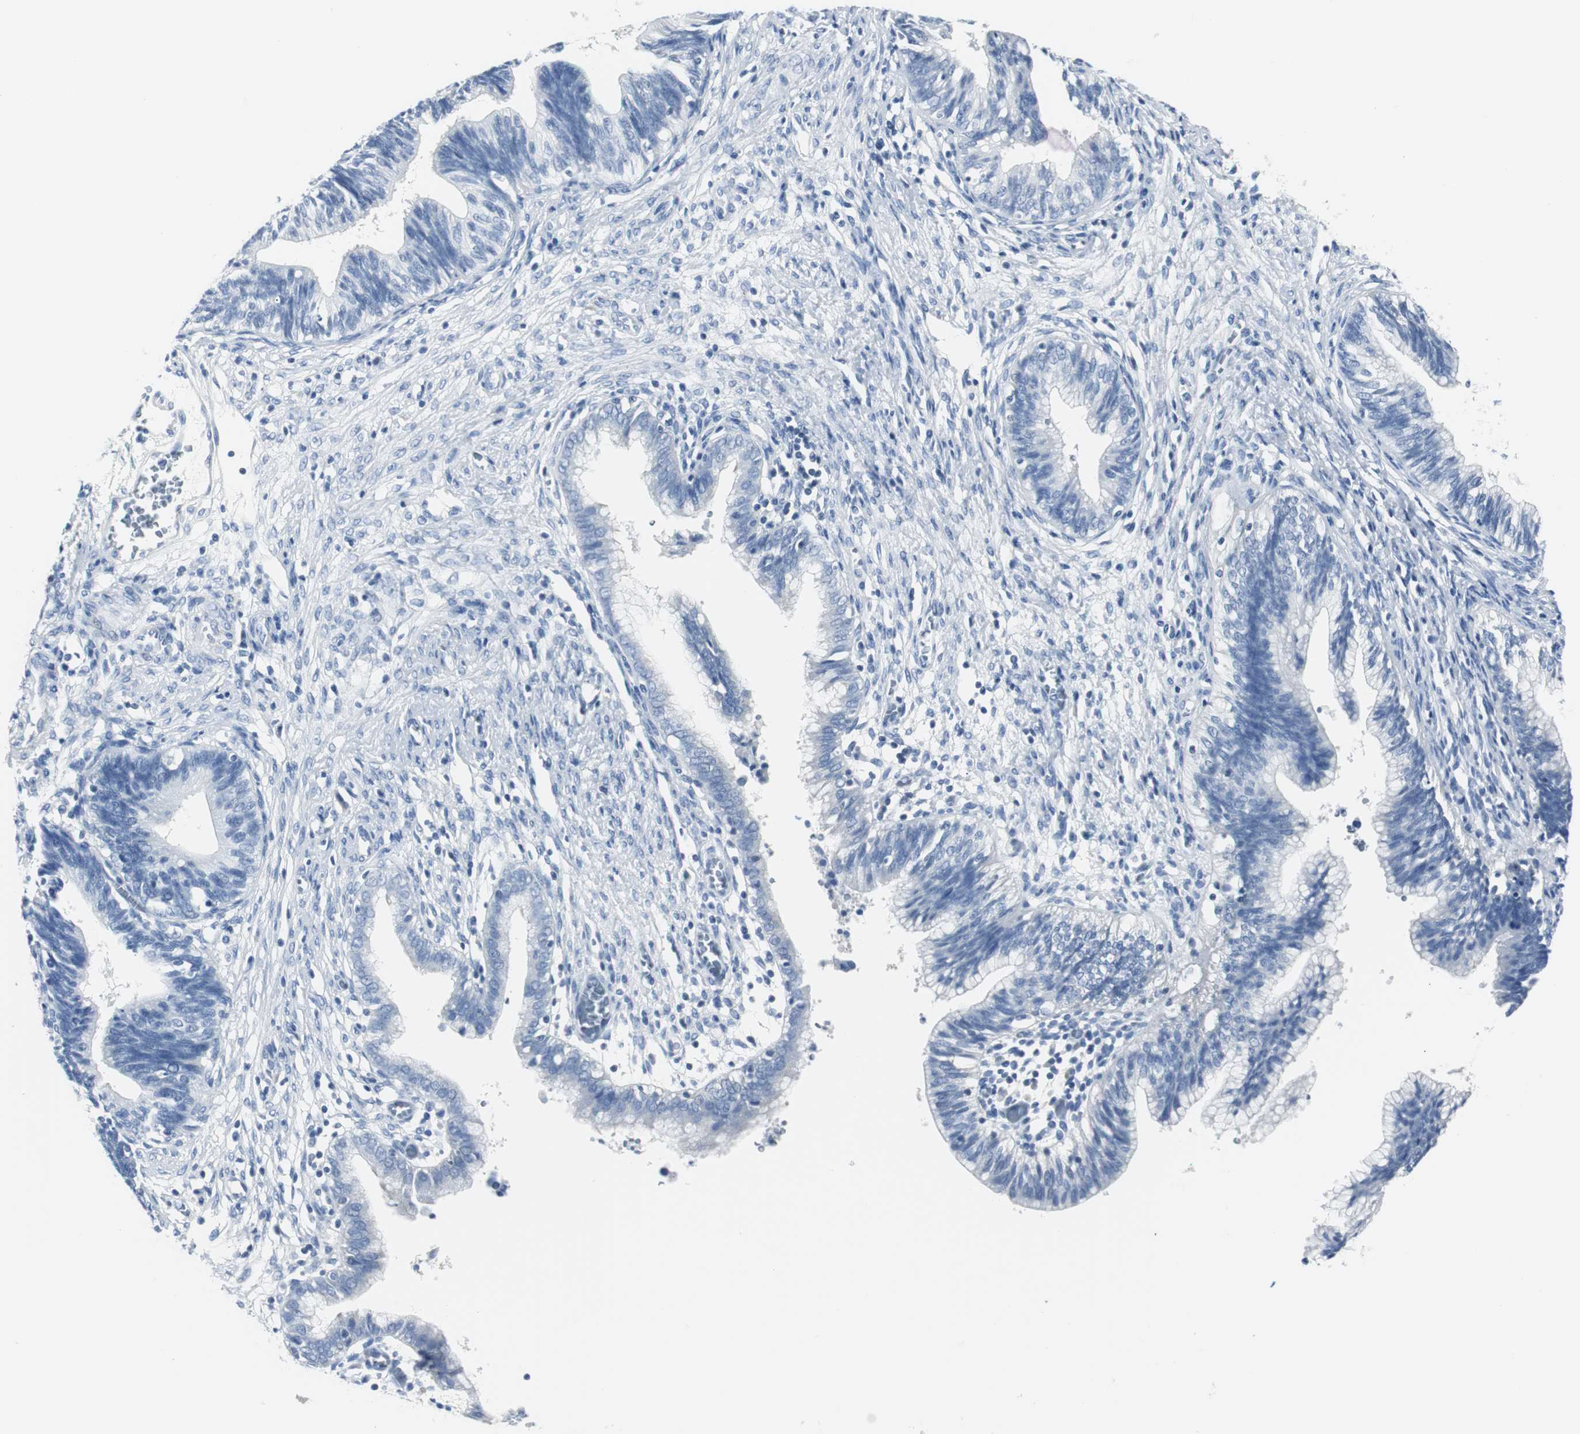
{"staining": {"intensity": "negative", "quantity": "none", "location": "none"}, "tissue": "cervical cancer", "cell_type": "Tumor cells", "image_type": "cancer", "snomed": [{"axis": "morphology", "description": "Adenocarcinoma, NOS"}, {"axis": "topography", "description": "Cervix"}], "caption": "Tumor cells show no significant protein staining in cervical adenocarcinoma. The staining was performed using DAB to visualize the protein expression in brown, while the nuclei were stained in blue with hematoxylin (Magnification: 20x).", "gene": "GAP43", "patient": {"sex": "female", "age": 44}}